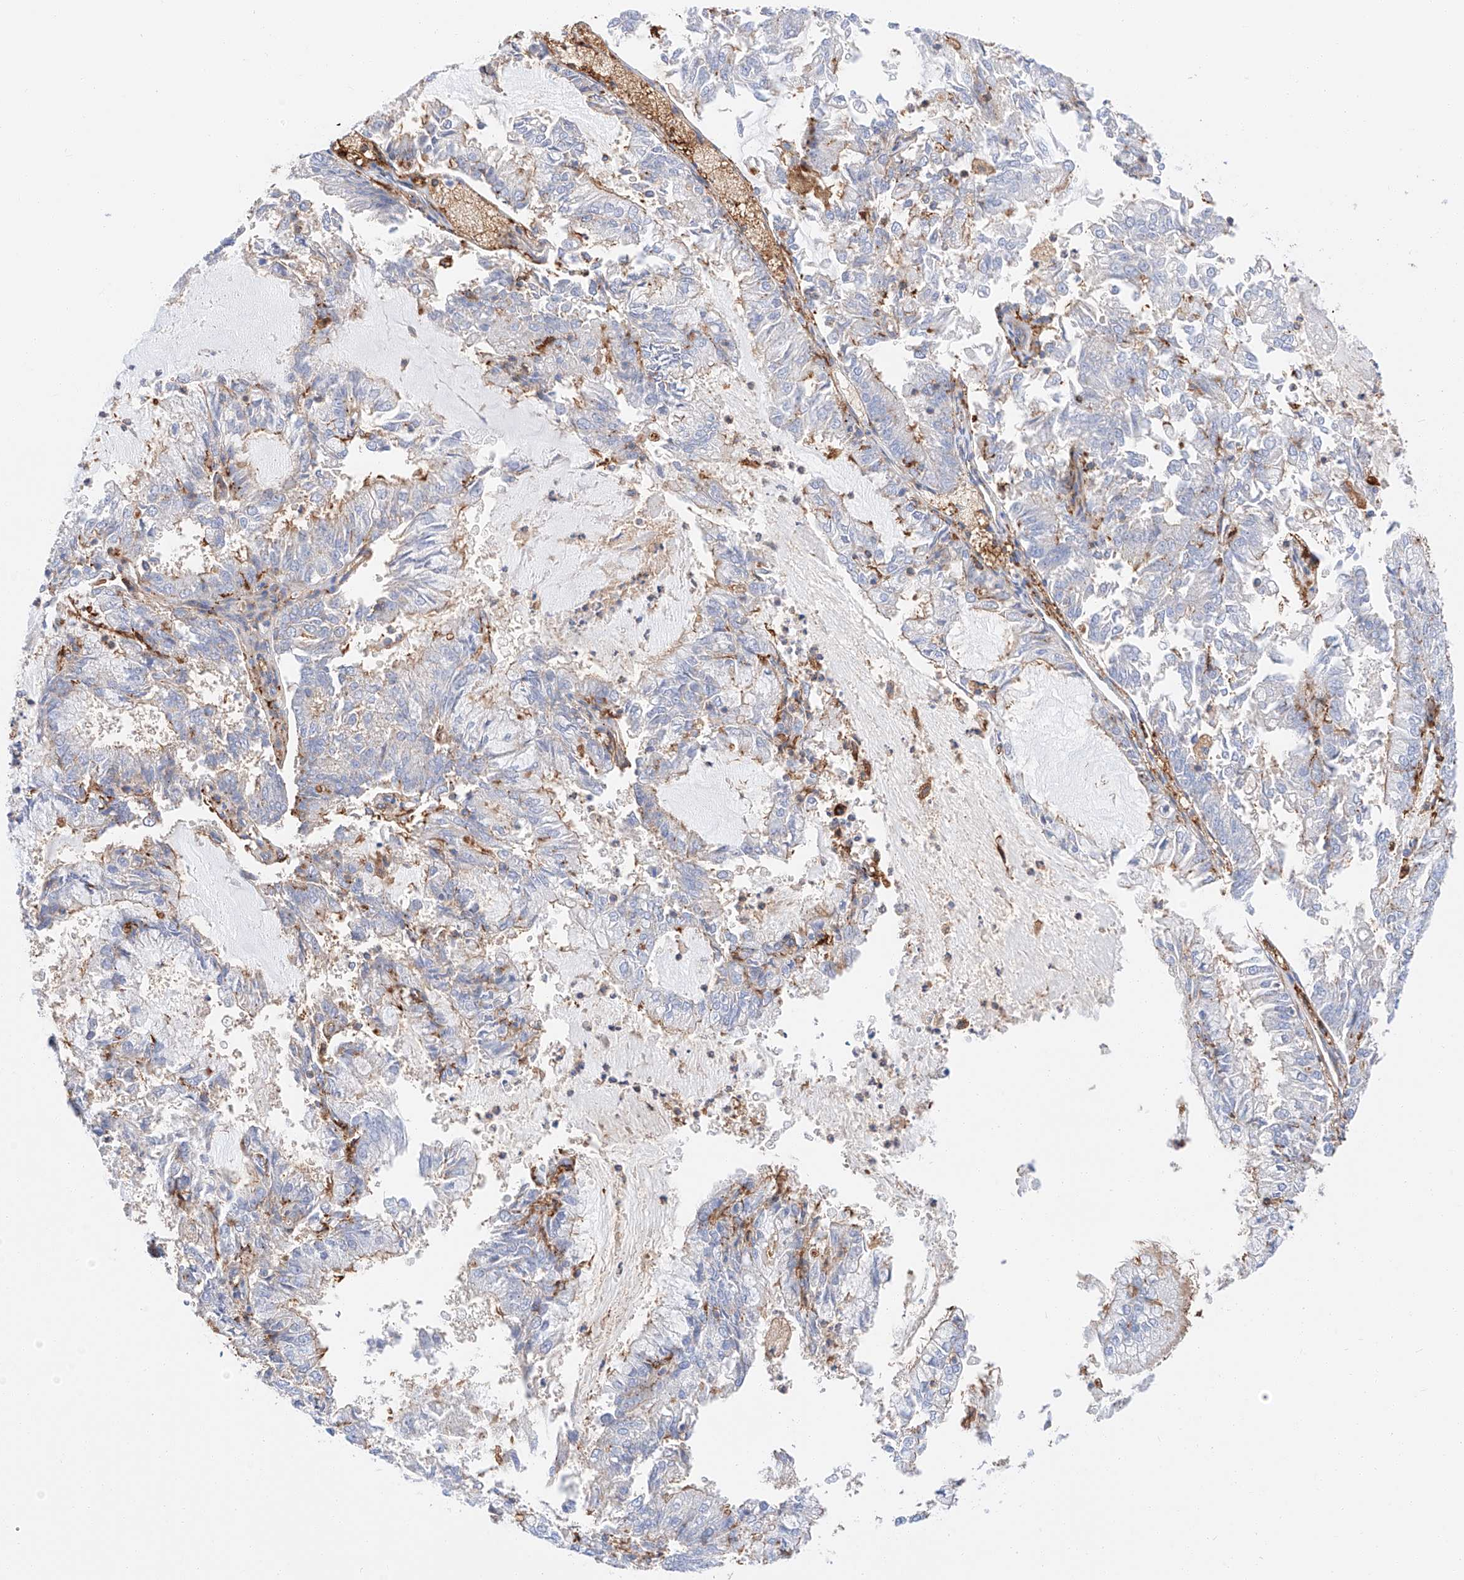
{"staining": {"intensity": "negative", "quantity": "none", "location": "none"}, "tissue": "endometrial cancer", "cell_type": "Tumor cells", "image_type": "cancer", "snomed": [{"axis": "morphology", "description": "Adenocarcinoma, NOS"}, {"axis": "topography", "description": "Endometrium"}], "caption": "Tumor cells are negative for protein expression in human endometrial cancer. (DAB IHC with hematoxylin counter stain).", "gene": "HAUS4", "patient": {"sex": "female", "age": 57}}